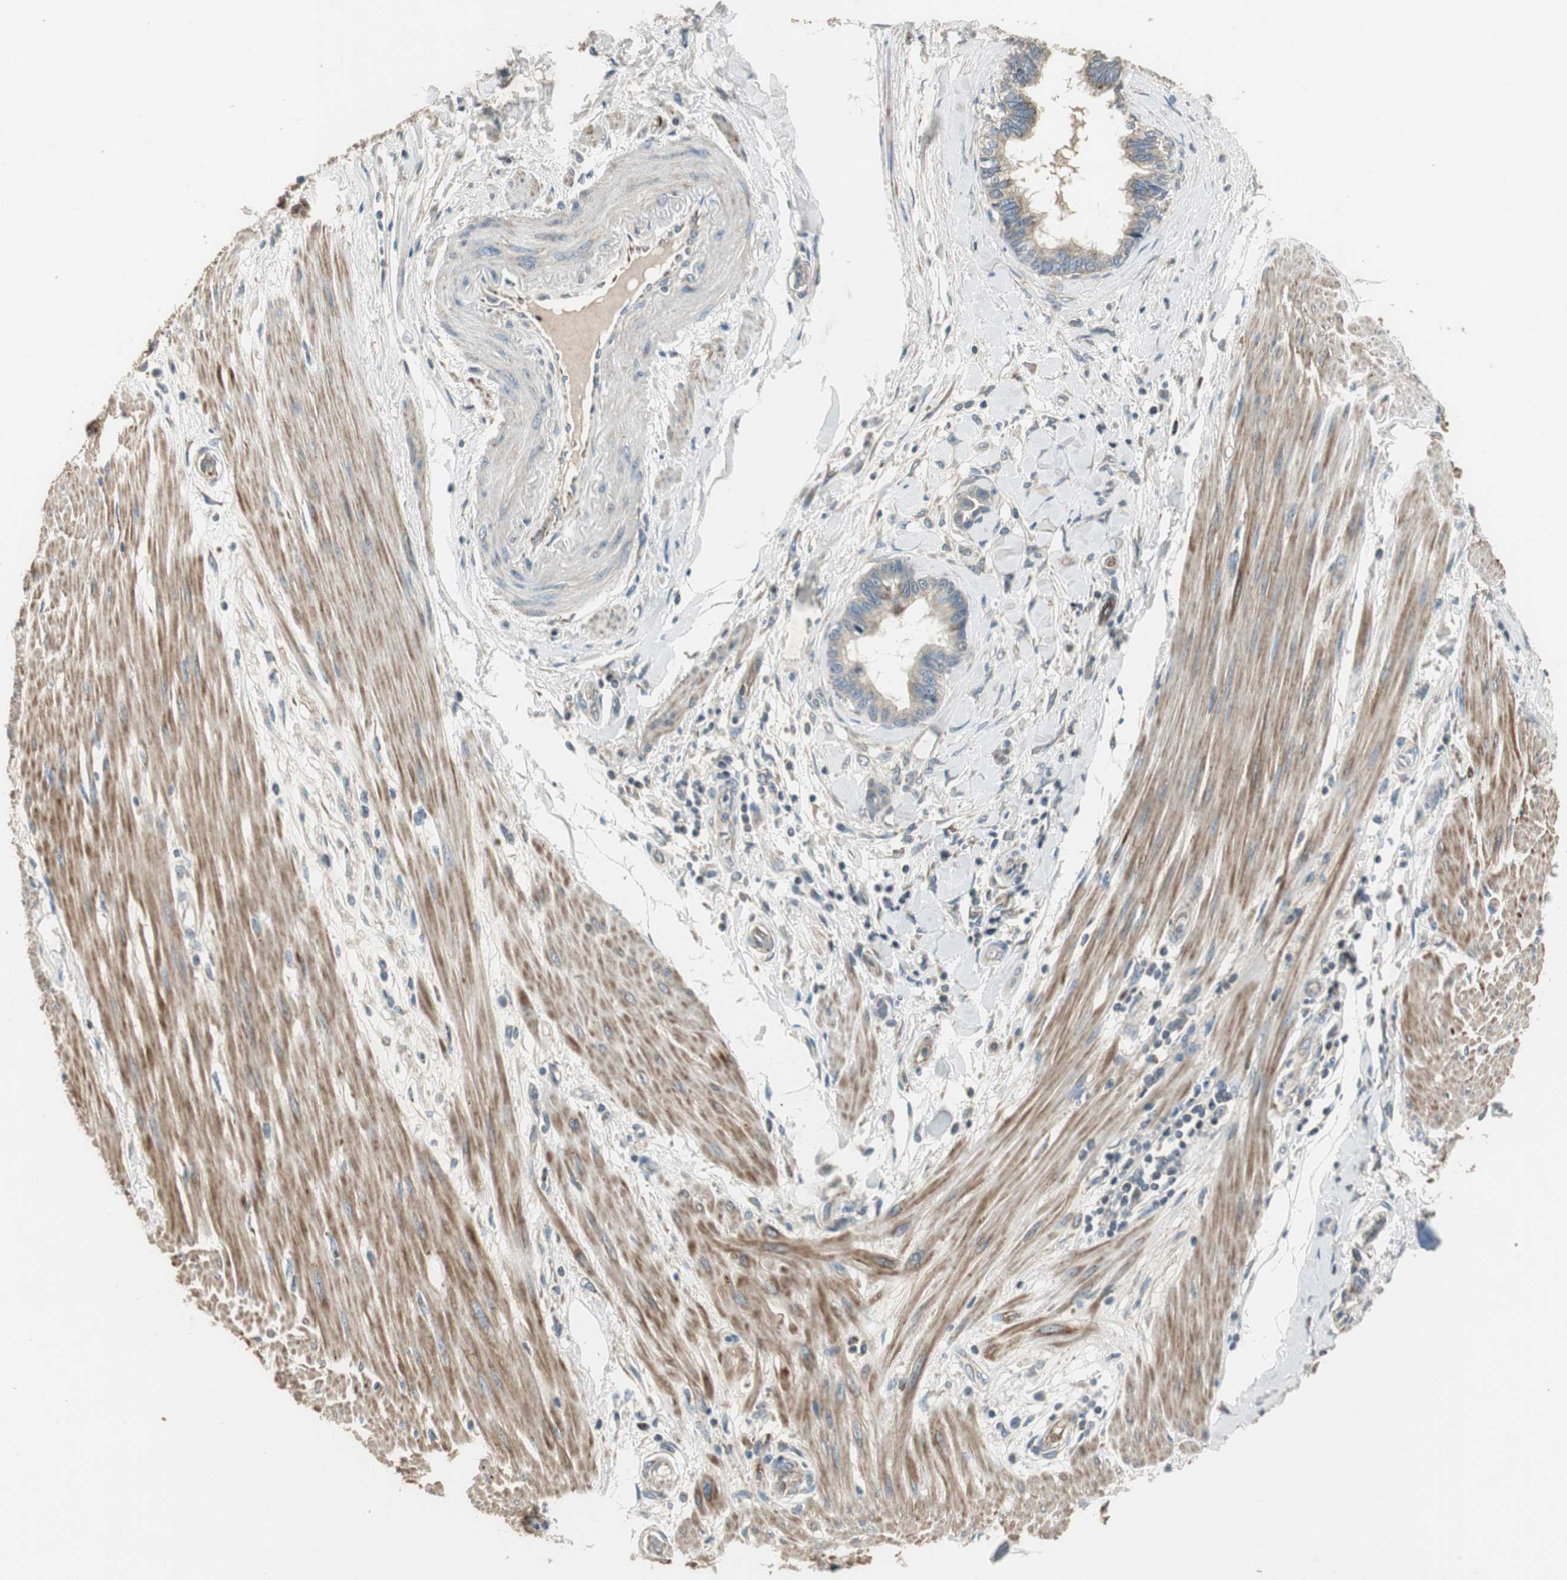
{"staining": {"intensity": "weak", "quantity": "25%-75%", "location": "cytoplasmic/membranous"}, "tissue": "pancreatic cancer", "cell_type": "Tumor cells", "image_type": "cancer", "snomed": [{"axis": "morphology", "description": "Adenocarcinoma, NOS"}, {"axis": "topography", "description": "Pancreas"}], "caption": "Immunohistochemical staining of adenocarcinoma (pancreatic) exhibits weak cytoplasmic/membranous protein expression in about 25%-75% of tumor cells. The protein of interest is stained brown, and the nuclei are stained in blue (DAB IHC with brightfield microscopy, high magnification).", "gene": "MSTO1", "patient": {"sex": "female", "age": 64}}